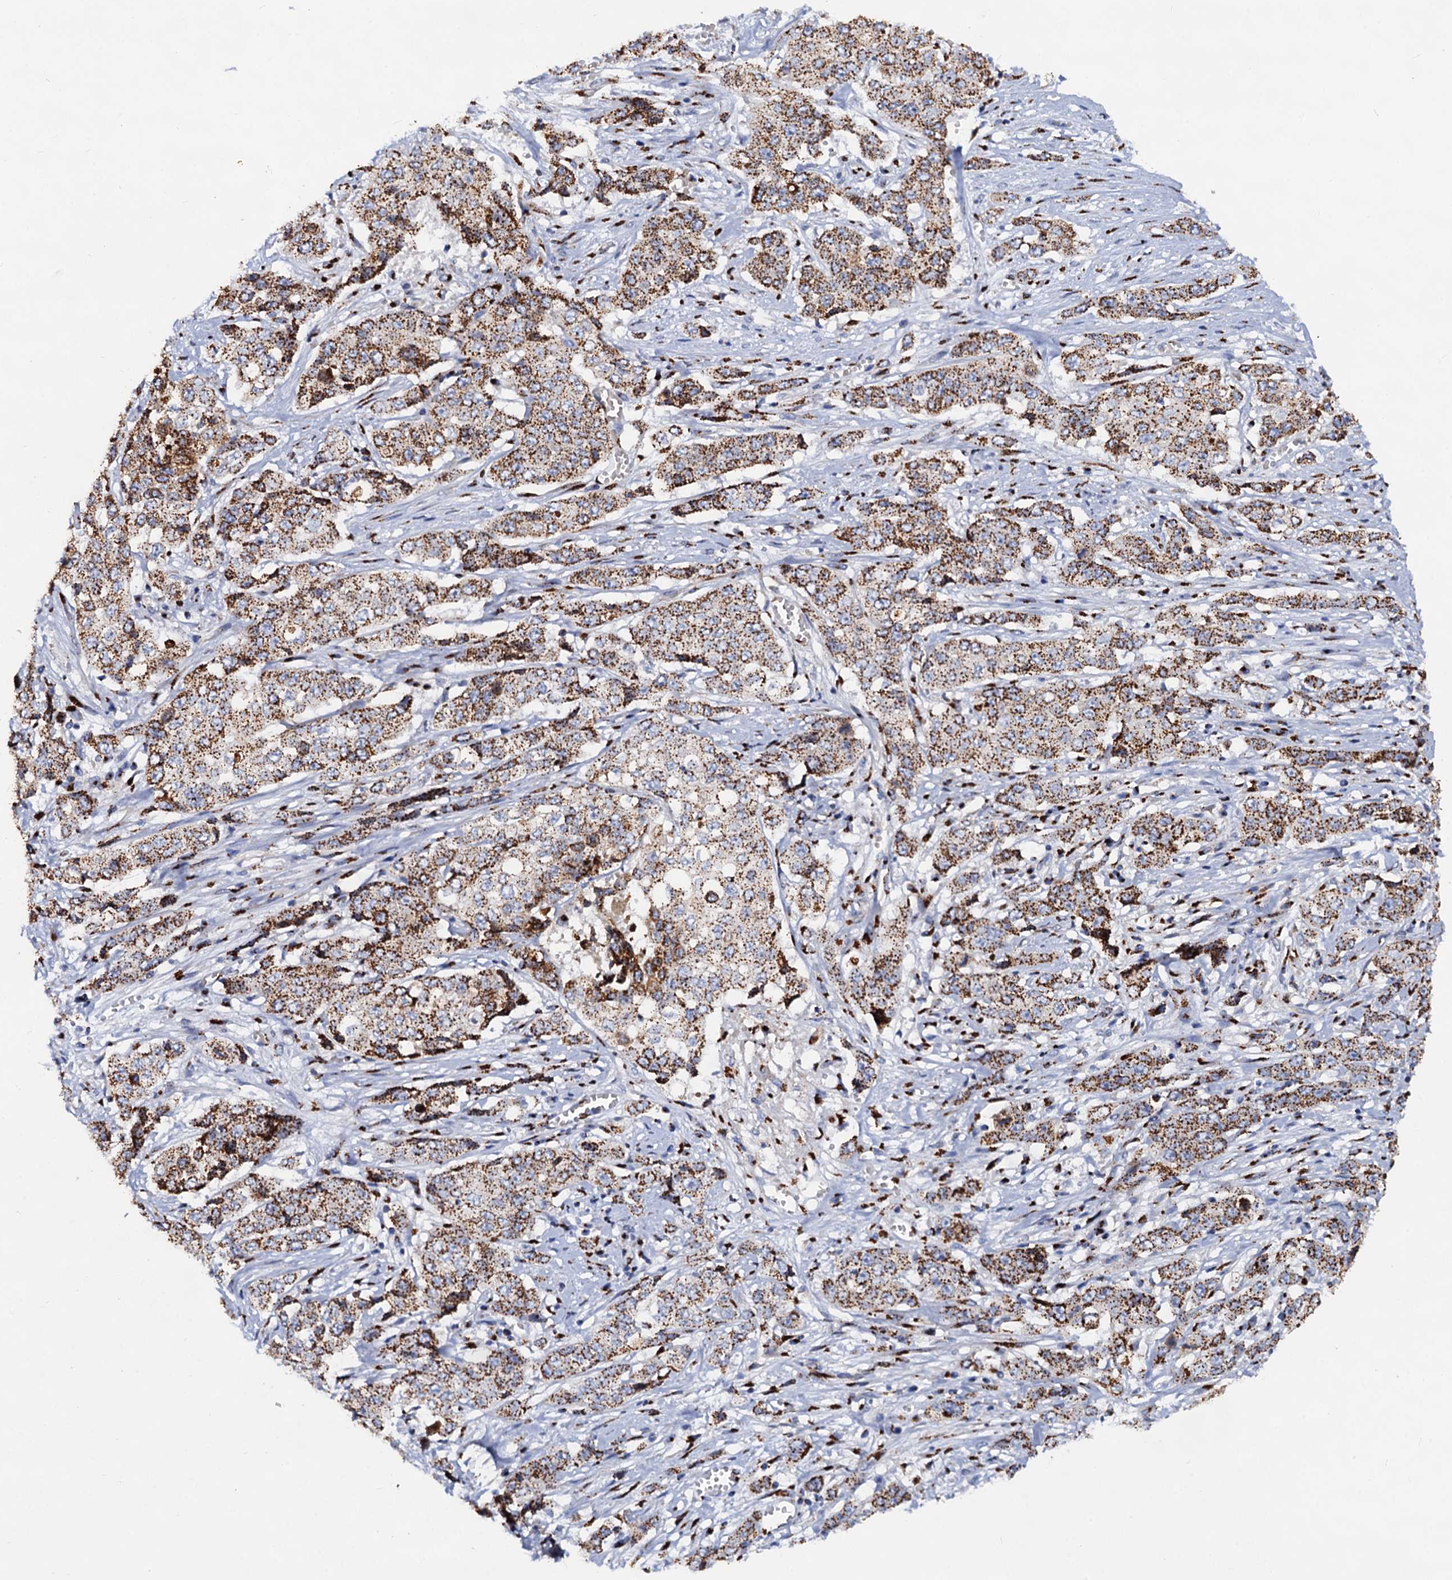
{"staining": {"intensity": "strong", "quantity": ">75%", "location": "cytoplasmic/membranous"}, "tissue": "stomach cancer", "cell_type": "Tumor cells", "image_type": "cancer", "snomed": [{"axis": "morphology", "description": "Adenocarcinoma, NOS"}, {"axis": "topography", "description": "Stomach, upper"}], "caption": "Human stomach cancer stained for a protein (brown) demonstrates strong cytoplasmic/membranous positive staining in approximately >75% of tumor cells.", "gene": "TM9SF3", "patient": {"sex": "male", "age": 62}}